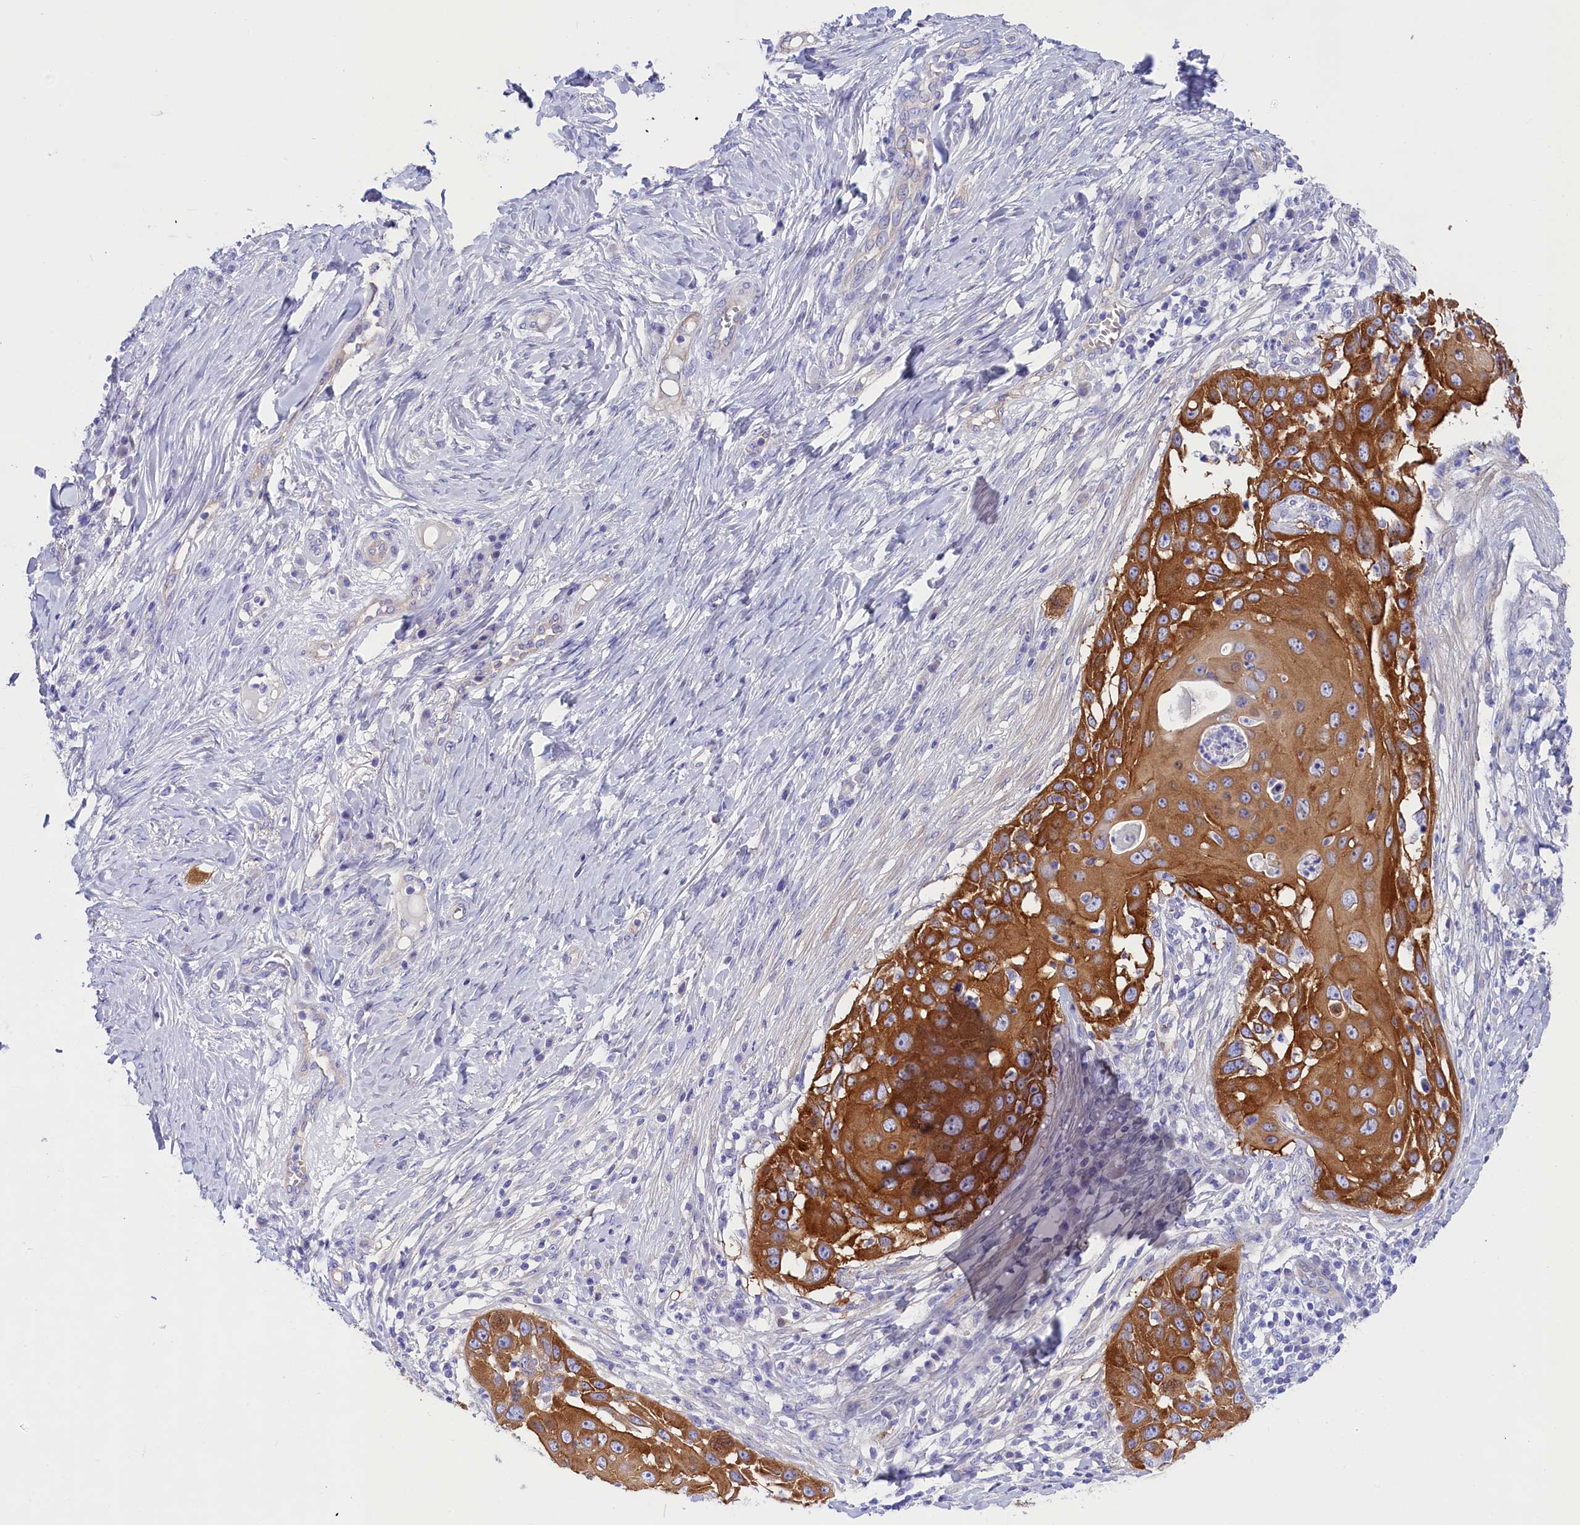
{"staining": {"intensity": "strong", "quantity": ">75%", "location": "cytoplasmic/membranous"}, "tissue": "skin cancer", "cell_type": "Tumor cells", "image_type": "cancer", "snomed": [{"axis": "morphology", "description": "Squamous cell carcinoma, NOS"}, {"axis": "topography", "description": "Skin"}], "caption": "IHC of squamous cell carcinoma (skin) displays high levels of strong cytoplasmic/membranous staining in approximately >75% of tumor cells. (IHC, brightfield microscopy, high magnification).", "gene": "PPP1R13L", "patient": {"sex": "female", "age": 44}}